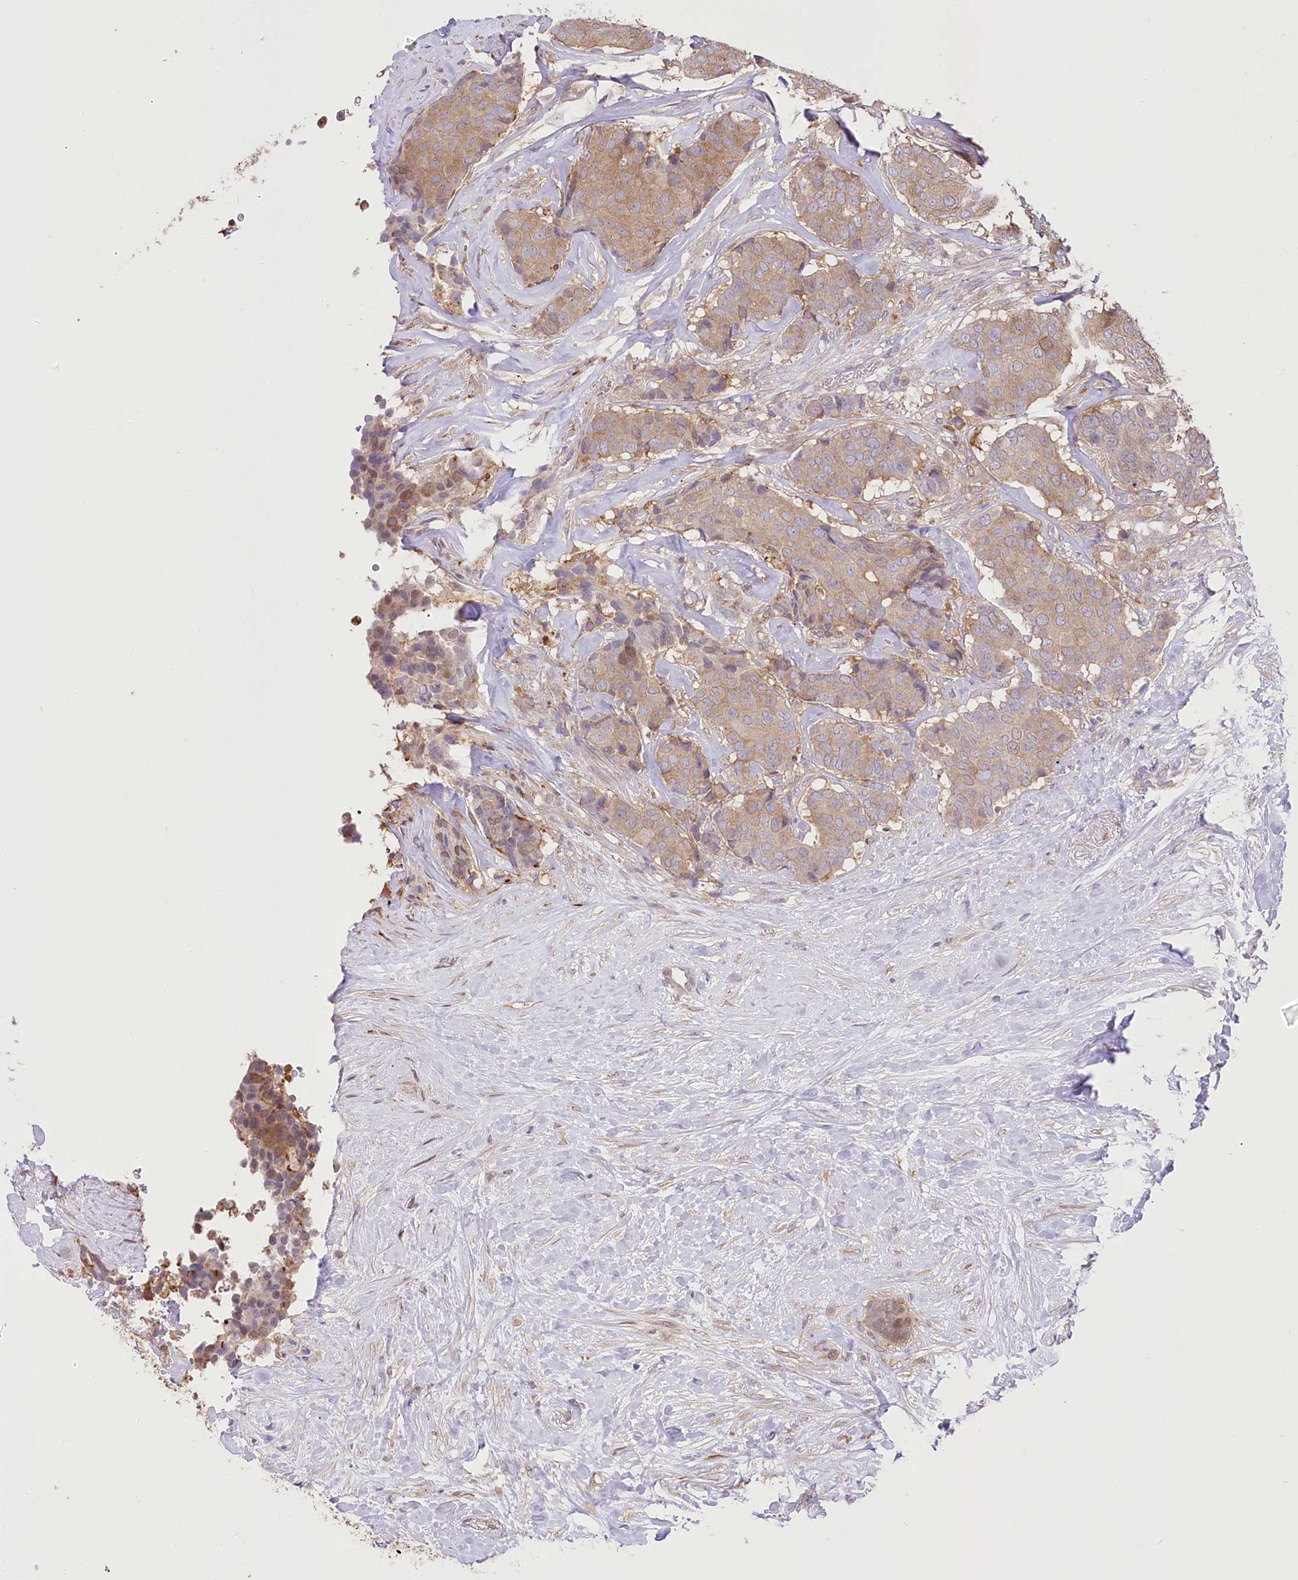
{"staining": {"intensity": "moderate", "quantity": ">75%", "location": "cytoplasmic/membranous"}, "tissue": "breast cancer", "cell_type": "Tumor cells", "image_type": "cancer", "snomed": [{"axis": "morphology", "description": "Duct carcinoma"}, {"axis": "topography", "description": "Breast"}], "caption": "Breast intraductal carcinoma stained for a protein (brown) exhibits moderate cytoplasmic/membranous positive staining in approximately >75% of tumor cells.", "gene": "UGP2", "patient": {"sex": "female", "age": 75}}